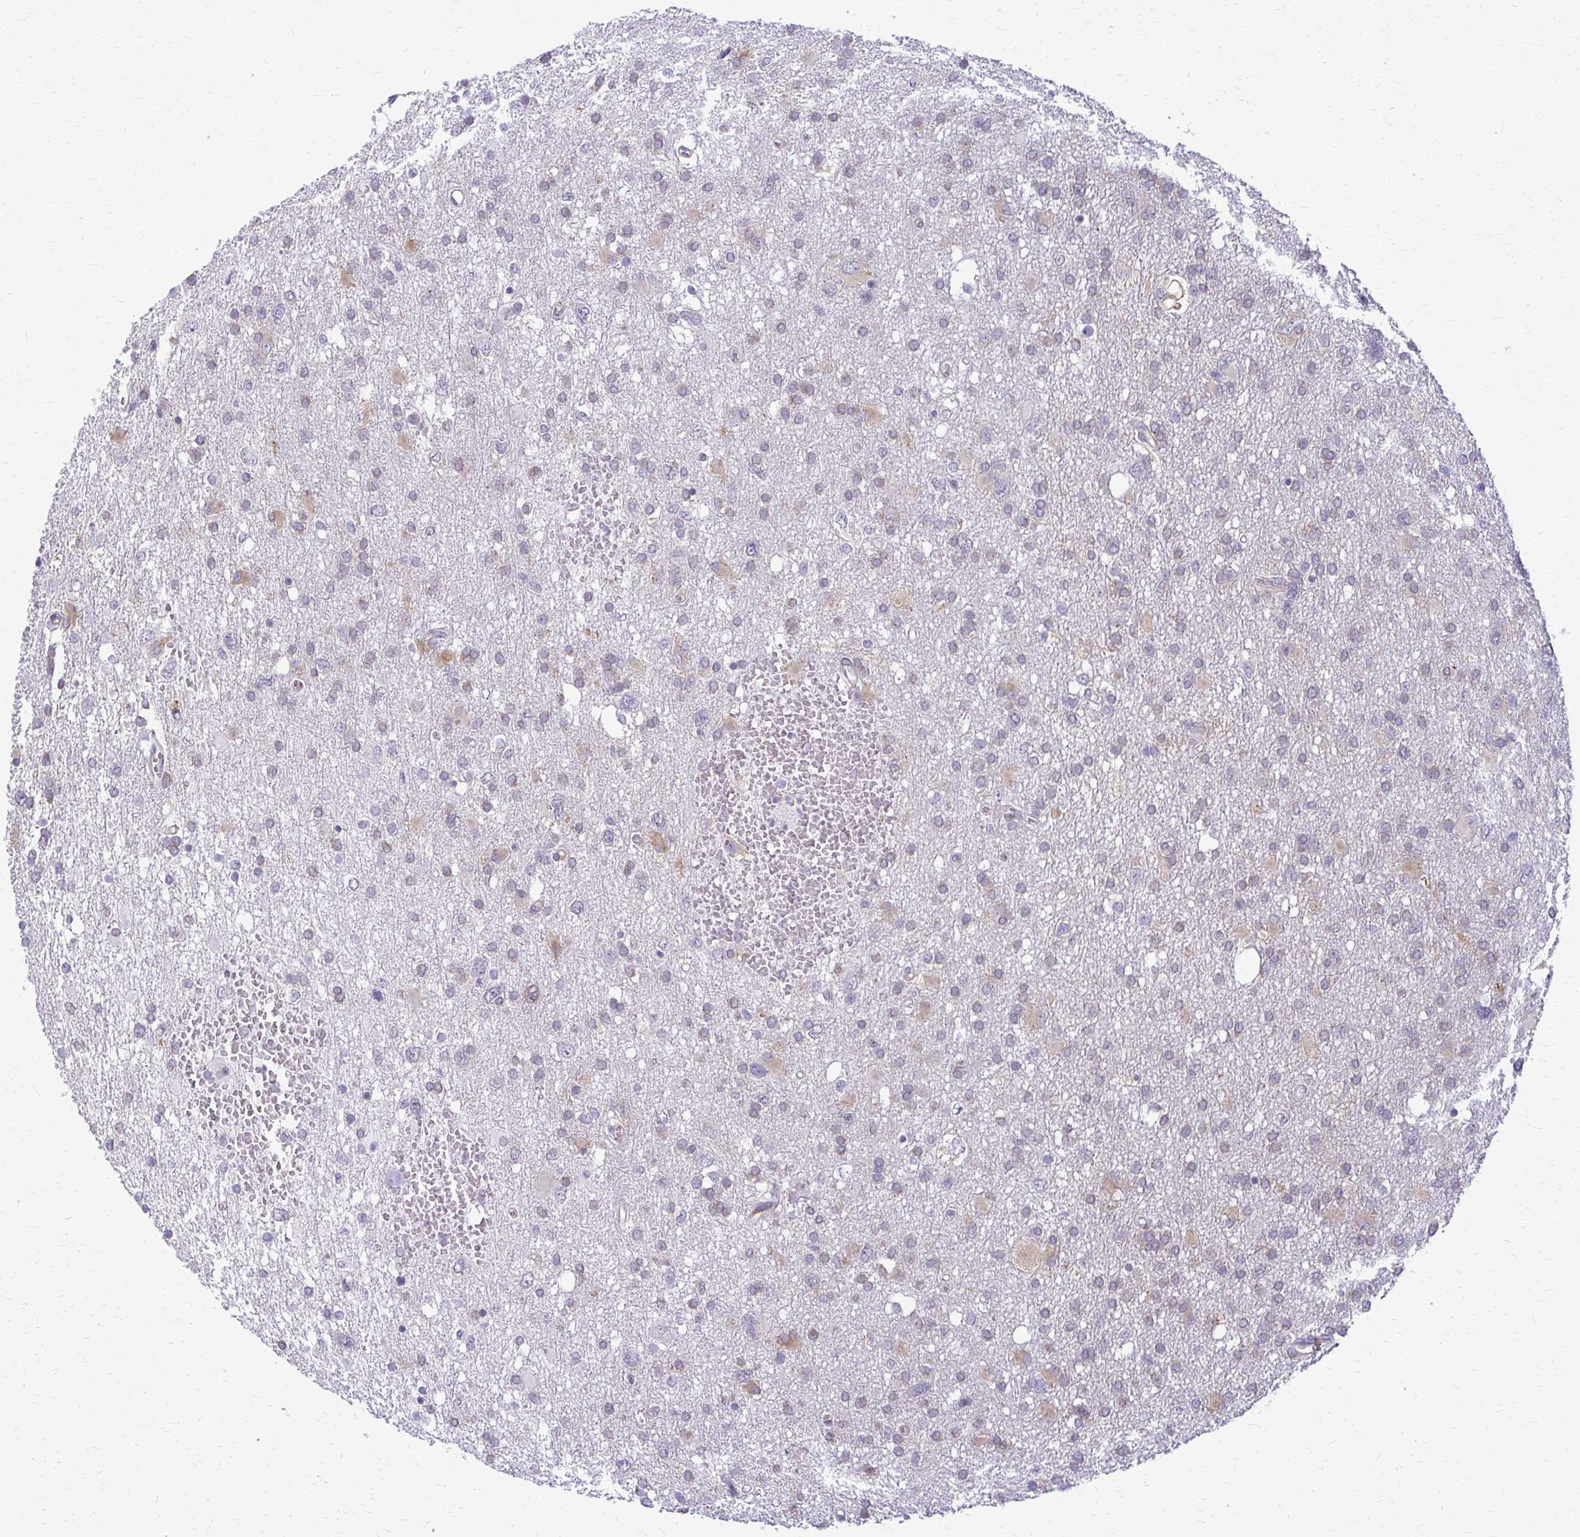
{"staining": {"intensity": "weak", "quantity": "<25%", "location": "cytoplasmic/membranous"}, "tissue": "glioma", "cell_type": "Tumor cells", "image_type": "cancer", "snomed": [{"axis": "morphology", "description": "Glioma, malignant, High grade"}, {"axis": "topography", "description": "Brain"}], "caption": "IHC photomicrograph of neoplastic tissue: human malignant glioma (high-grade) stained with DAB (3,3'-diaminobenzidine) displays no significant protein positivity in tumor cells. (DAB (3,3'-diaminobenzidine) IHC, high magnification).", "gene": "DEPP1", "patient": {"sex": "male", "age": 61}}